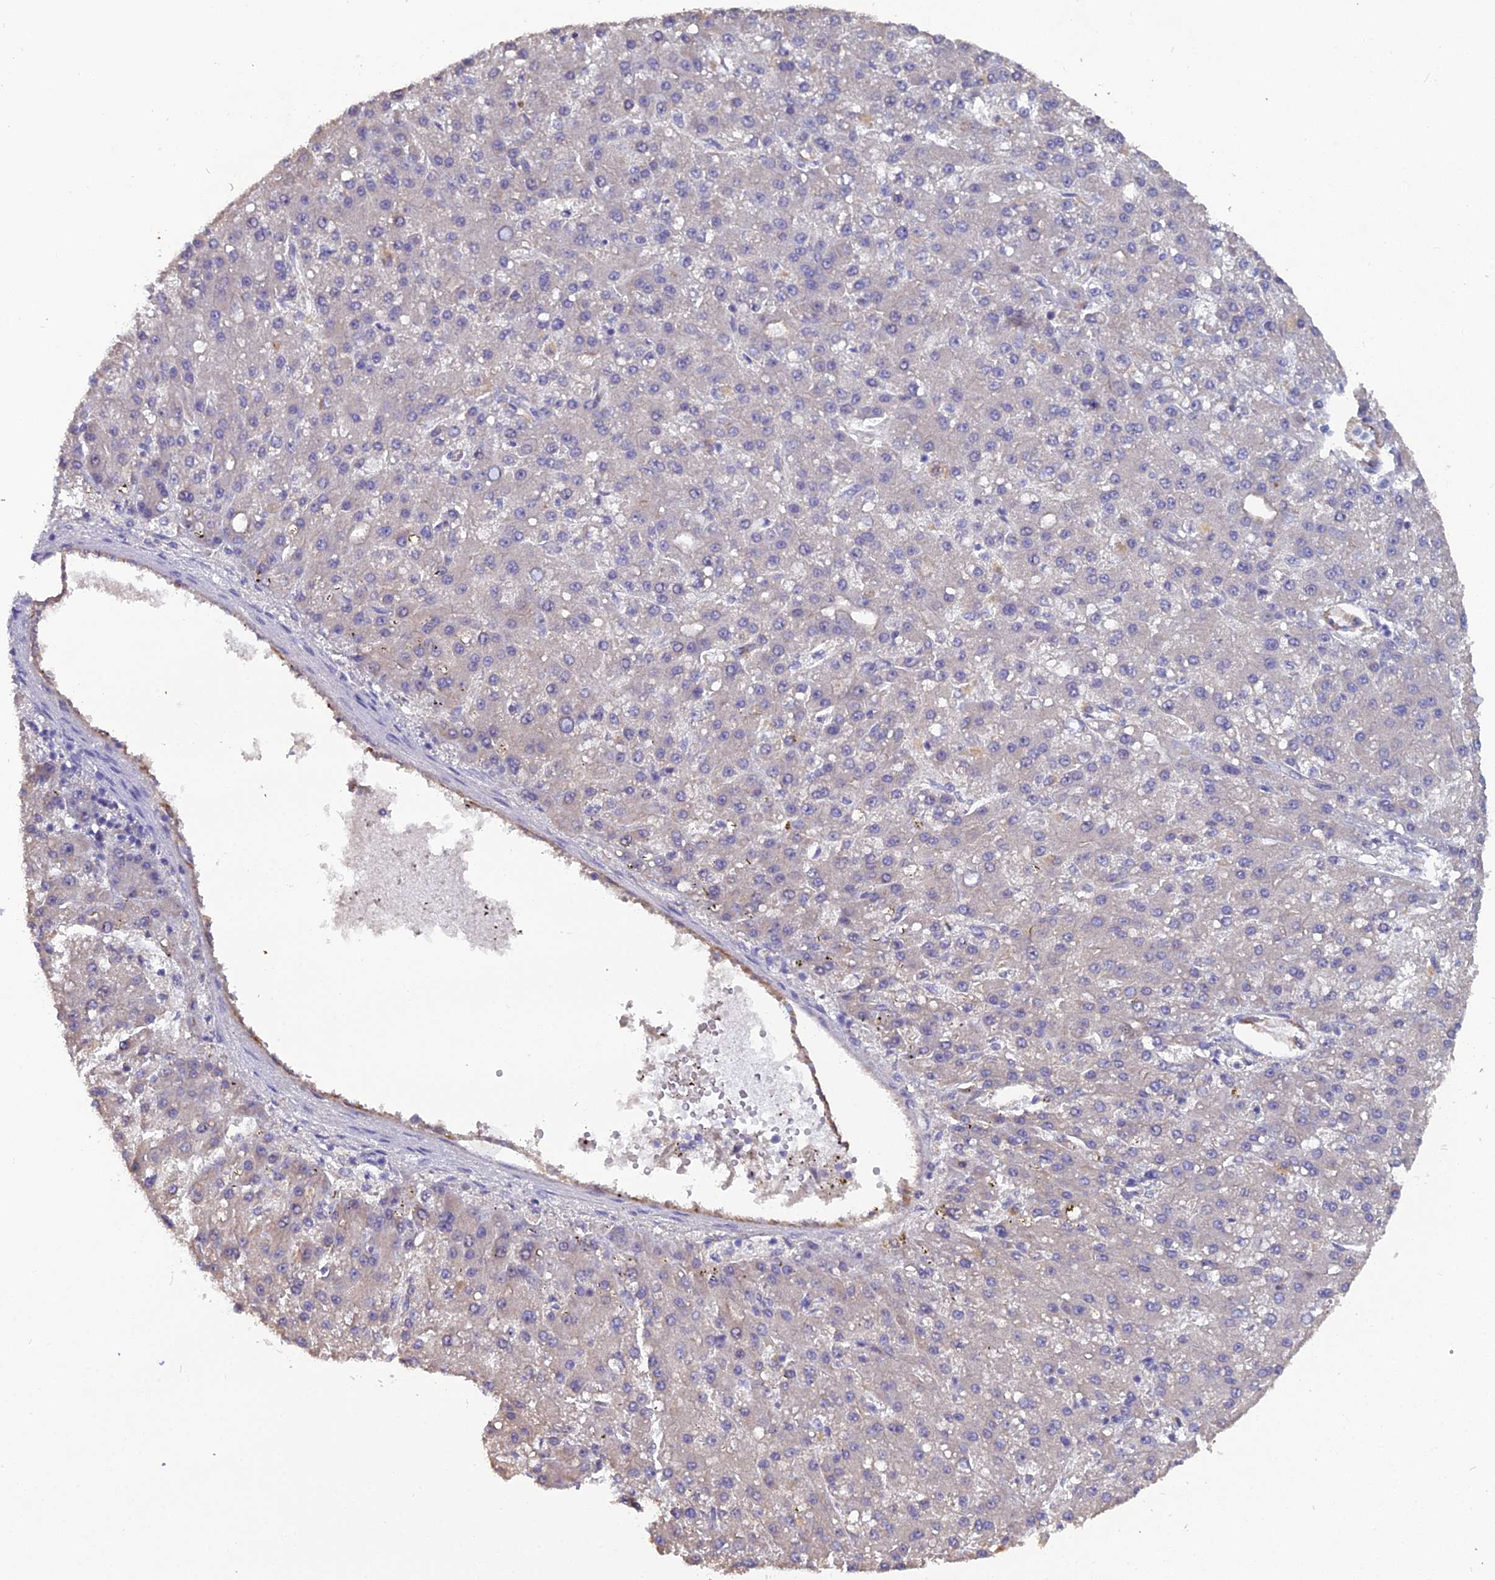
{"staining": {"intensity": "weak", "quantity": "<25%", "location": "cytoplasmic/membranous"}, "tissue": "liver cancer", "cell_type": "Tumor cells", "image_type": "cancer", "snomed": [{"axis": "morphology", "description": "Carcinoma, Hepatocellular, NOS"}, {"axis": "topography", "description": "Liver"}], "caption": "The IHC image has no significant positivity in tumor cells of hepatocellular carcinoma (liver) tissue. (DAB (3,3'-diaminobenzidine) immunohistochemistry (IHC) with hematoxylin counter stain).", "gene": "CFAP47", "patient": {"sex": "male", "age": 67}}